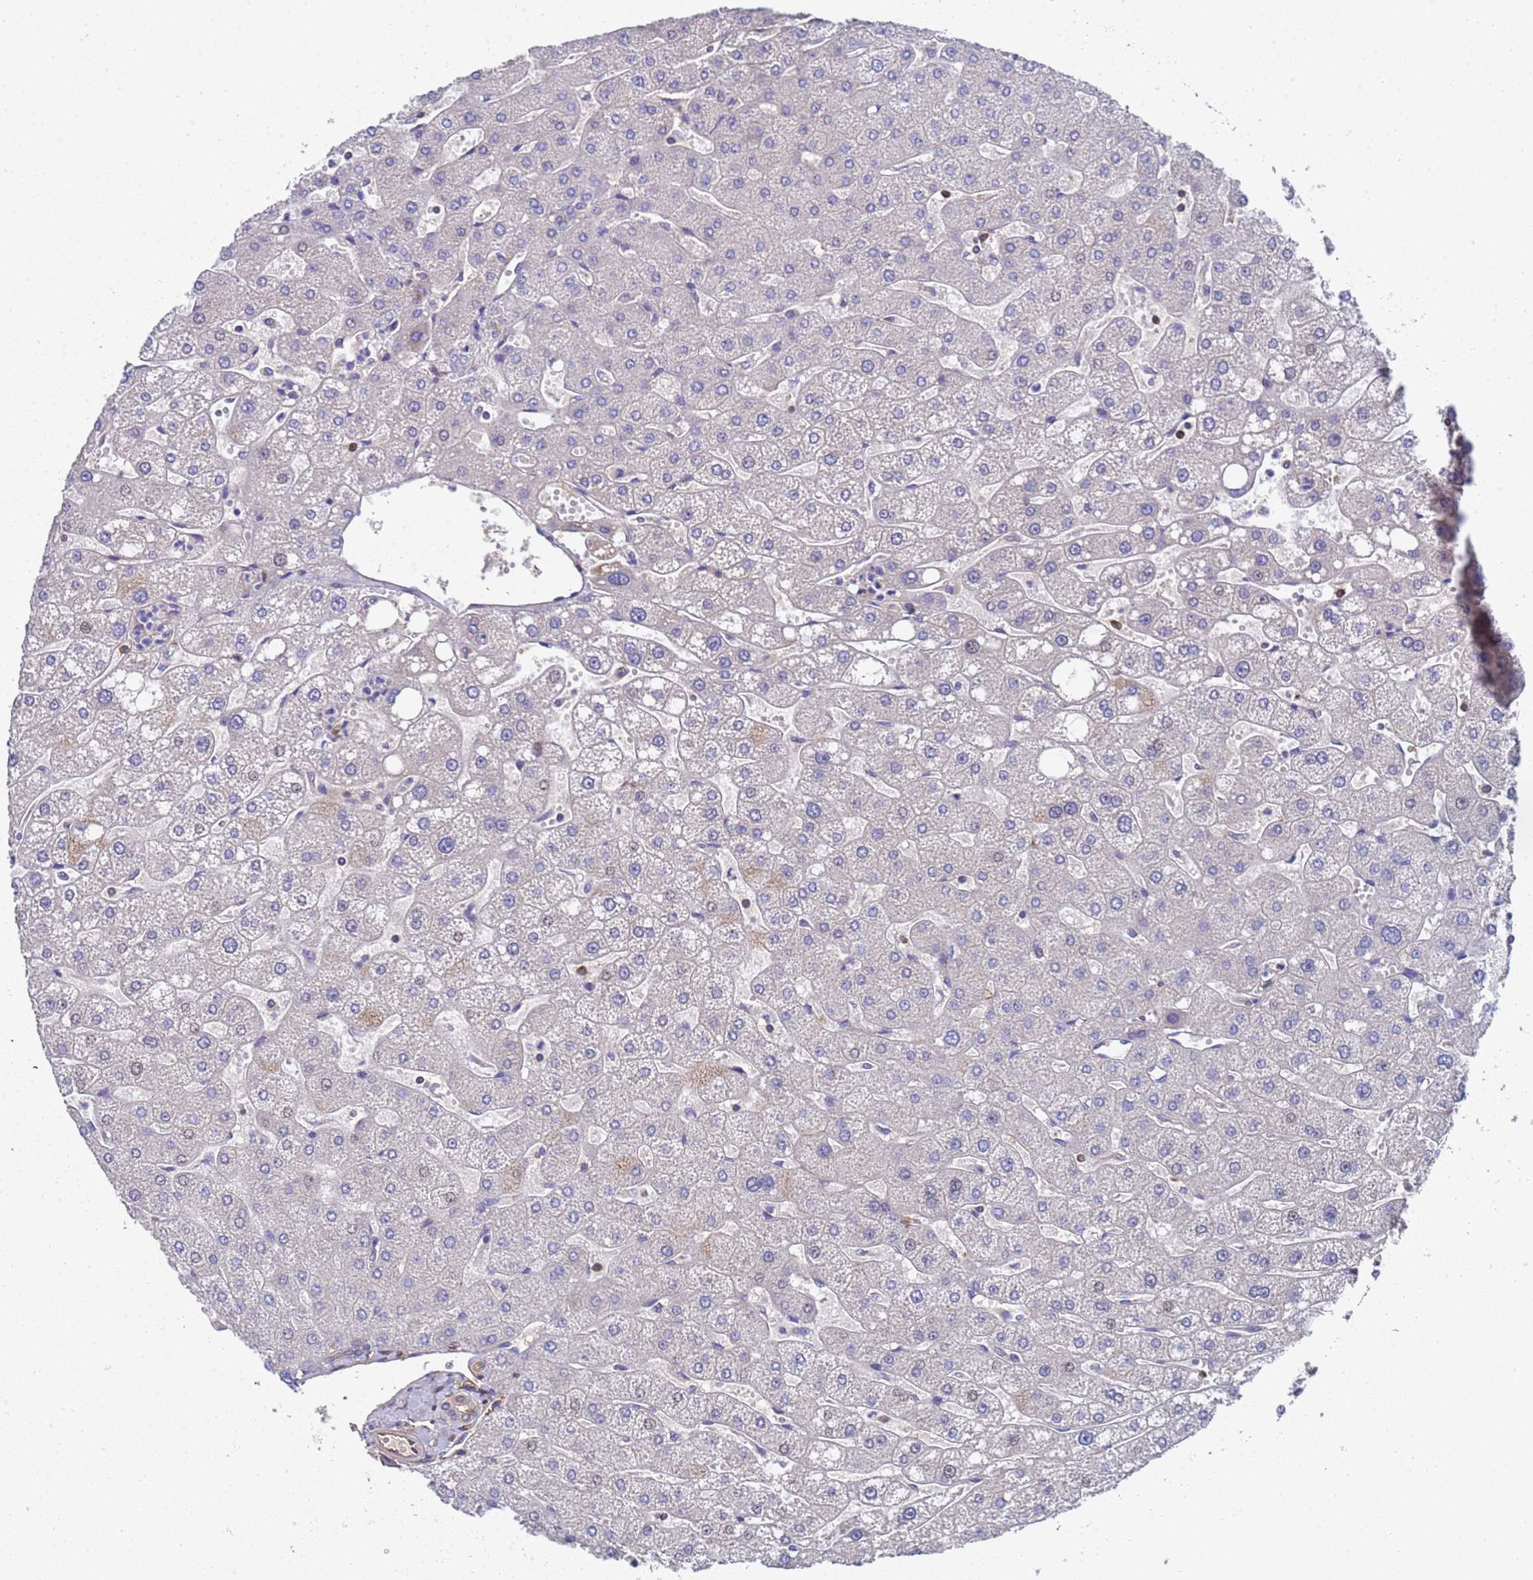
{"staining": {"intensity": "weak", "quantity": "25%-75%", "location": "cytoplasmic/membranous"}, "tissue": "liver", "cell_type": "Cholangiocytes", "image_type": "normal", "snomed": [{"axis": "morphology", "description": "Normal tissue, NOS"}, {"axis": "topography", "description": "Liver"}], "caption": "Immunohistochemistry (IHC) (DAB (3,3'-diaminobenzidine)) staining of benign human liver exhibits weak cytoplasmic/membranous protein positivity in about 25%-75% of cholangiocytes. (DAB (3,3'-diaminobenzidine) IHC with brightfield microscopy, high magnification).", "gene": "MOCS1", "patient": {"sex": "male", "age": 67}}